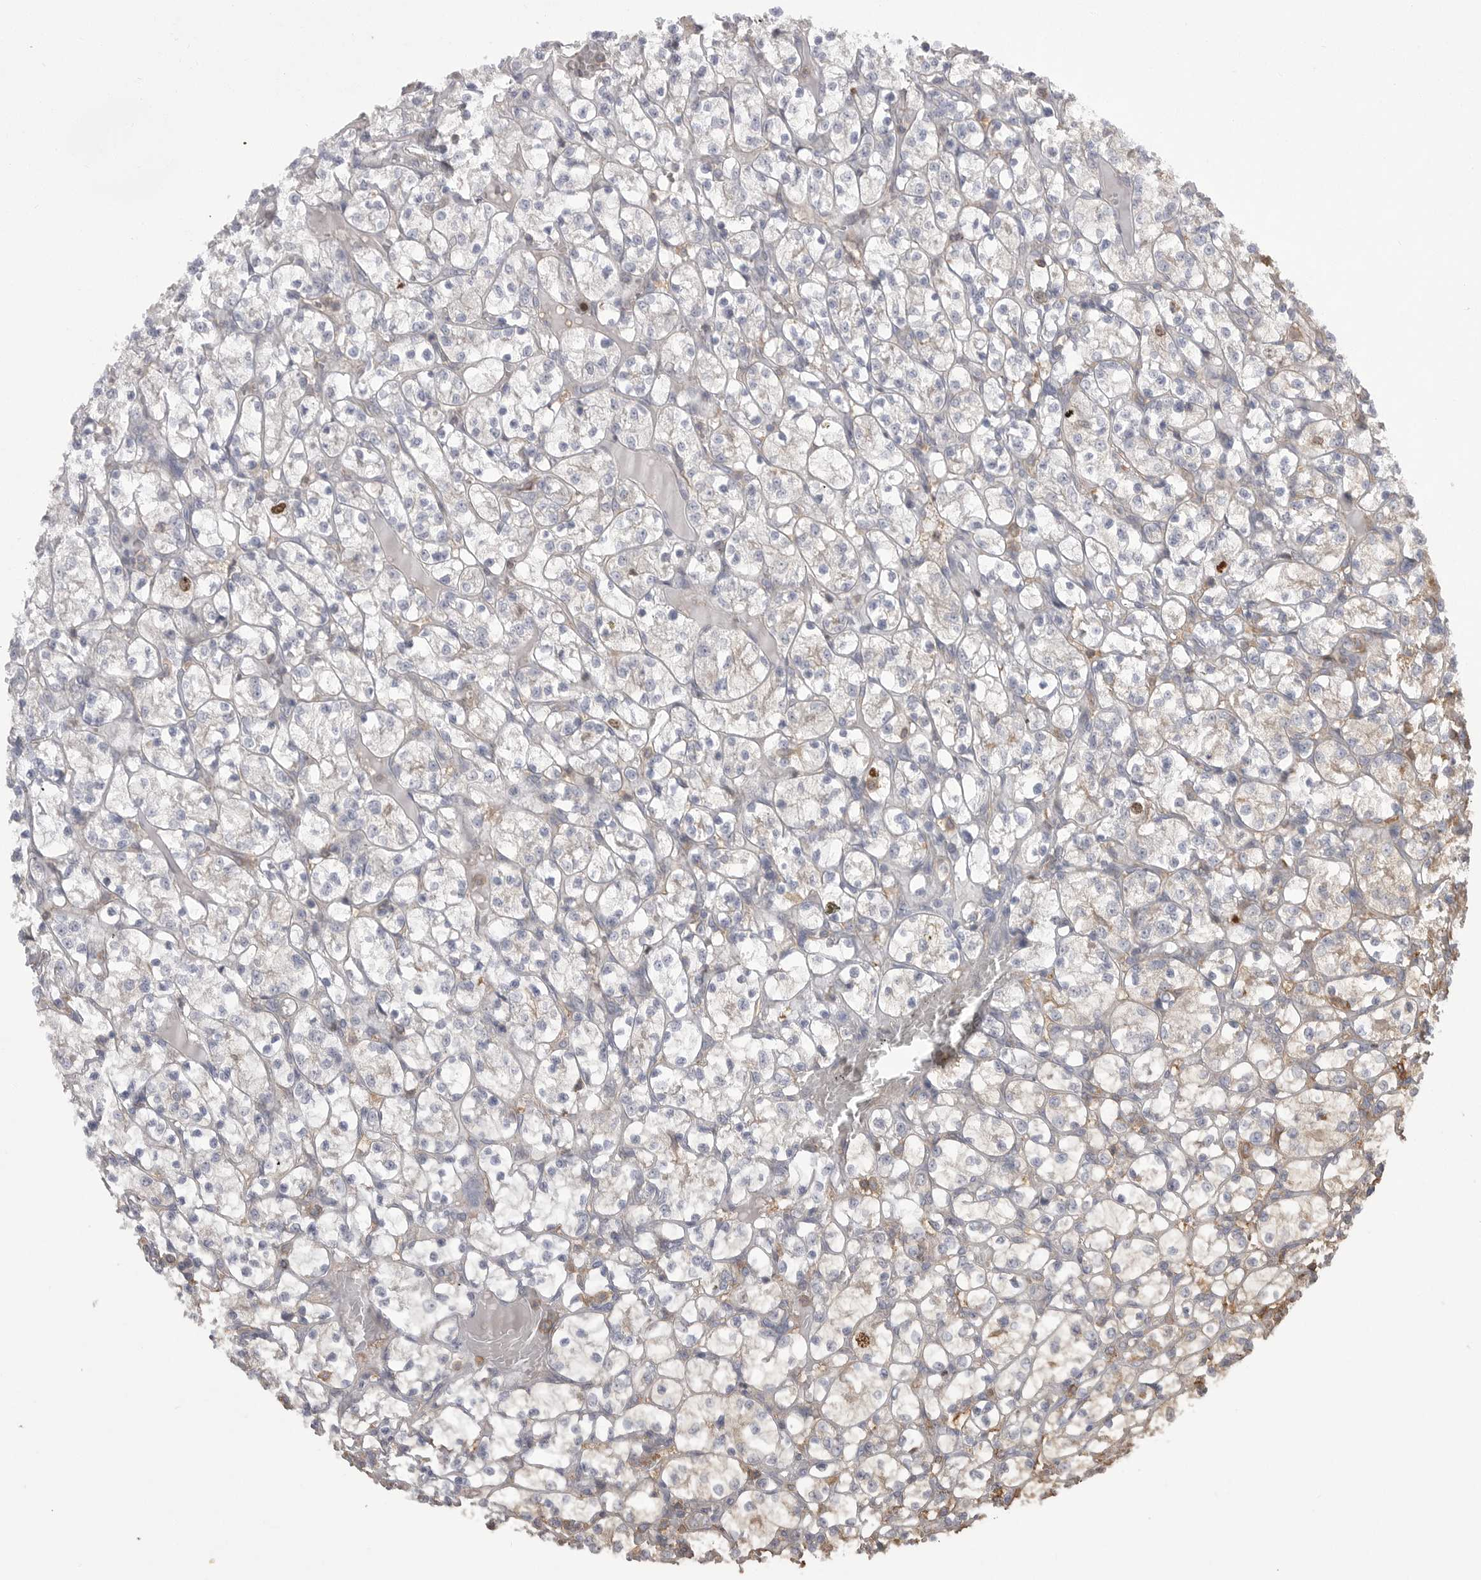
{"staining": {"intensity": "moderate", "quantity": "<25%", "location": "nuclear"}, "tissue": "renal cancer", "cell_type": "Tumor cells", "image_type": "cancer", "snomed": [{"axis": "morphology", "description": "Adenocarcinoma, NOS"}, {"axis": "topography", "description": "Kidney"}], "caption": "Renal adenocarcinoma stained with DAB (3,3'-diaminobenzidine) immunohistochemistry (IHC) exhibits low levels of moderate nuclear staining in approximately <25% of tumor cells. The staining is performed using DAB (3,3'-diaminobenzidine) brown chromogen to label protein expression. The nuclei are counter-stained blue using hematoxylin.", "gene": "TOP2A", "patient": {"sex": "female", "age": 69}}